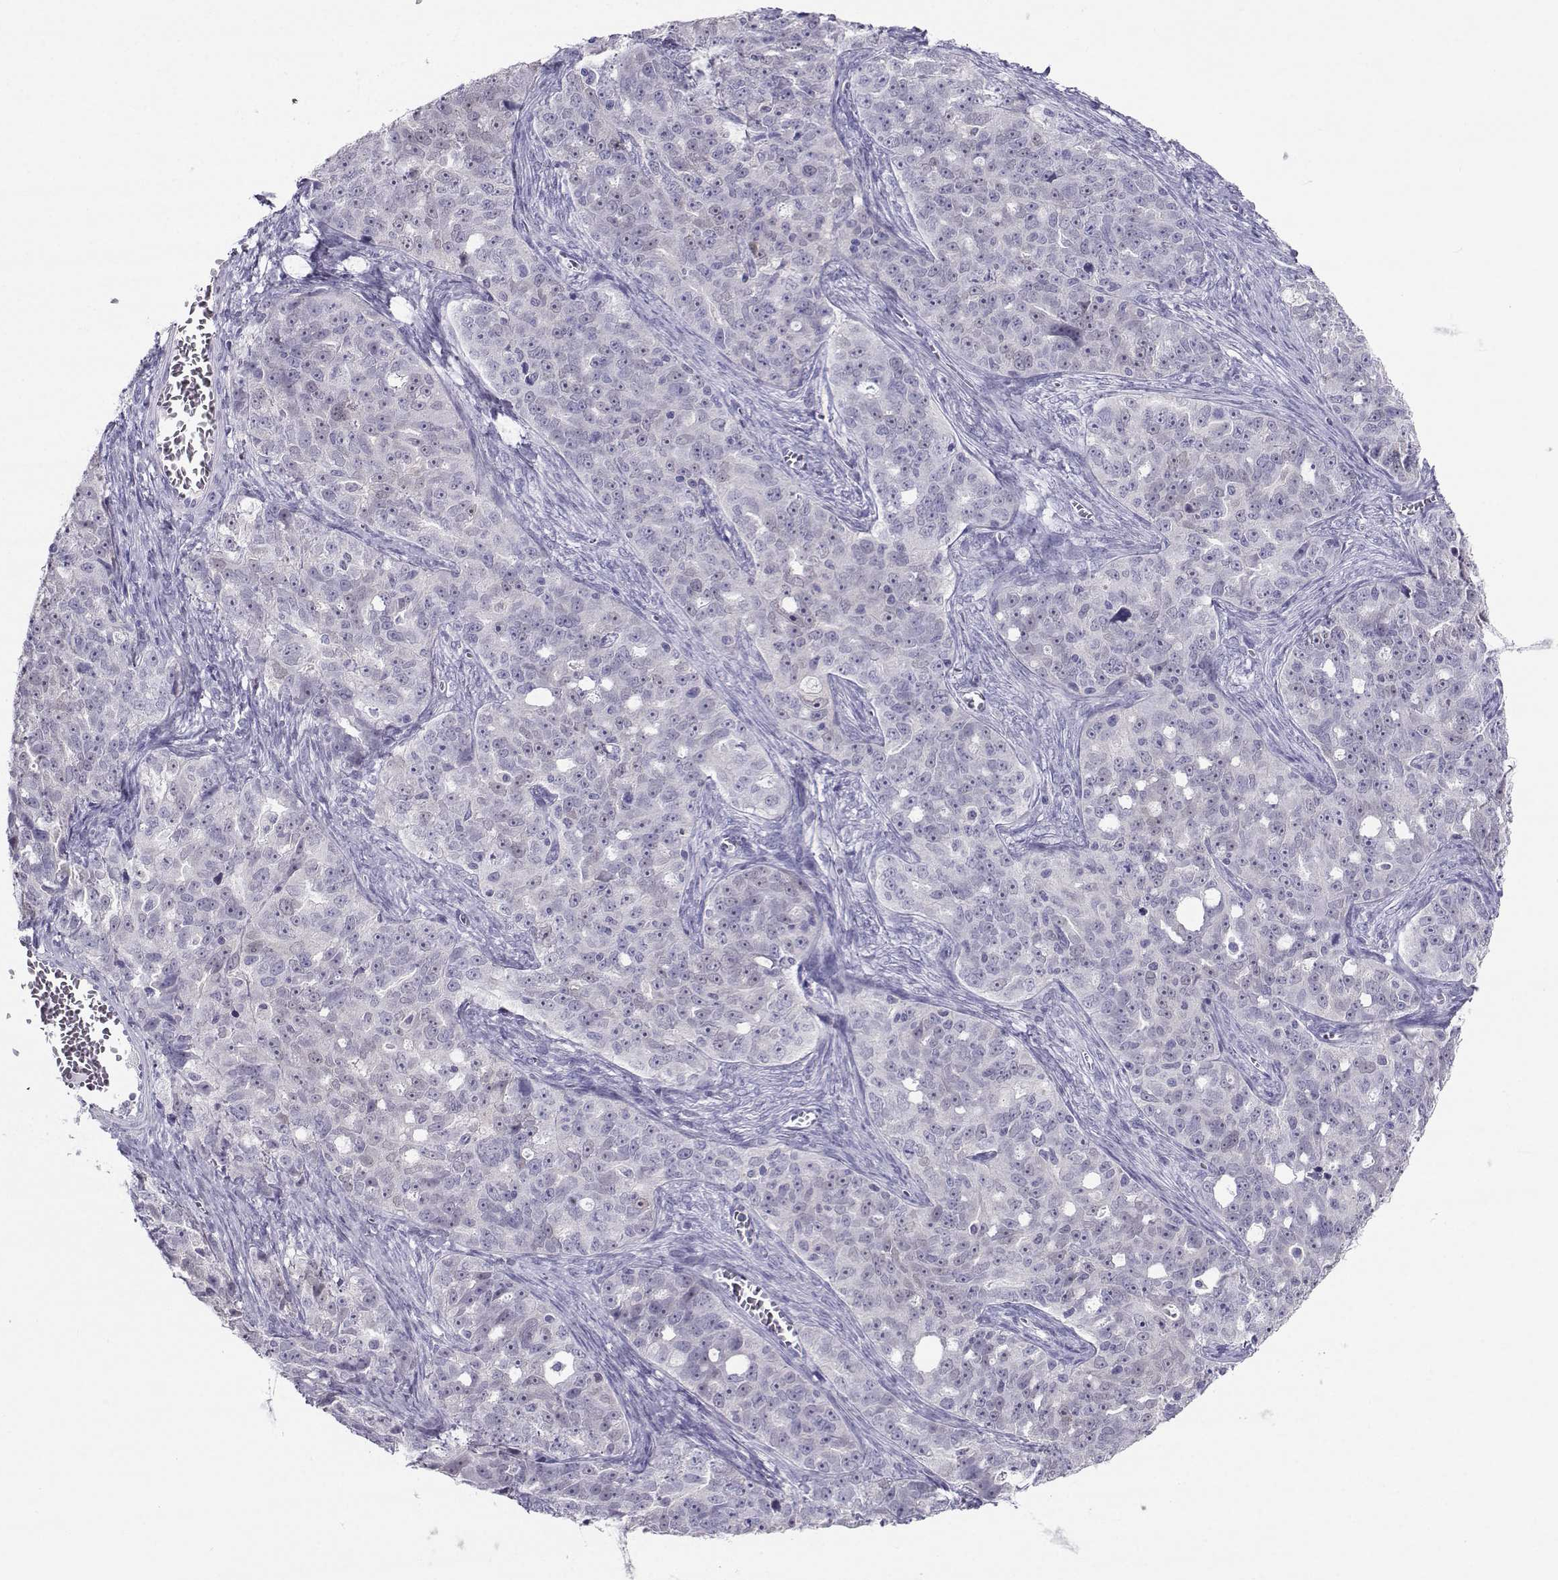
{"staining": {"intensity": "negative", "quantity": "none", "location": "none"}, "tissue": "ovarian cancer", "cell_type": "Tumor cells", "image_type": "cancer", "snomed": [{"axis": "morphology", "description": "Cystadenocarcinoma, serous, NOS"}, {"axis": "topography", "description": "Ovary"}], "caption": "IHC image of neoplastic tissue: ovarian serous cystadenocarcinoma stained with DAB shows no significant protein staining in tumor cells.", "gene": "PGK1", "patient": {"sex": "female", "age": 51}}